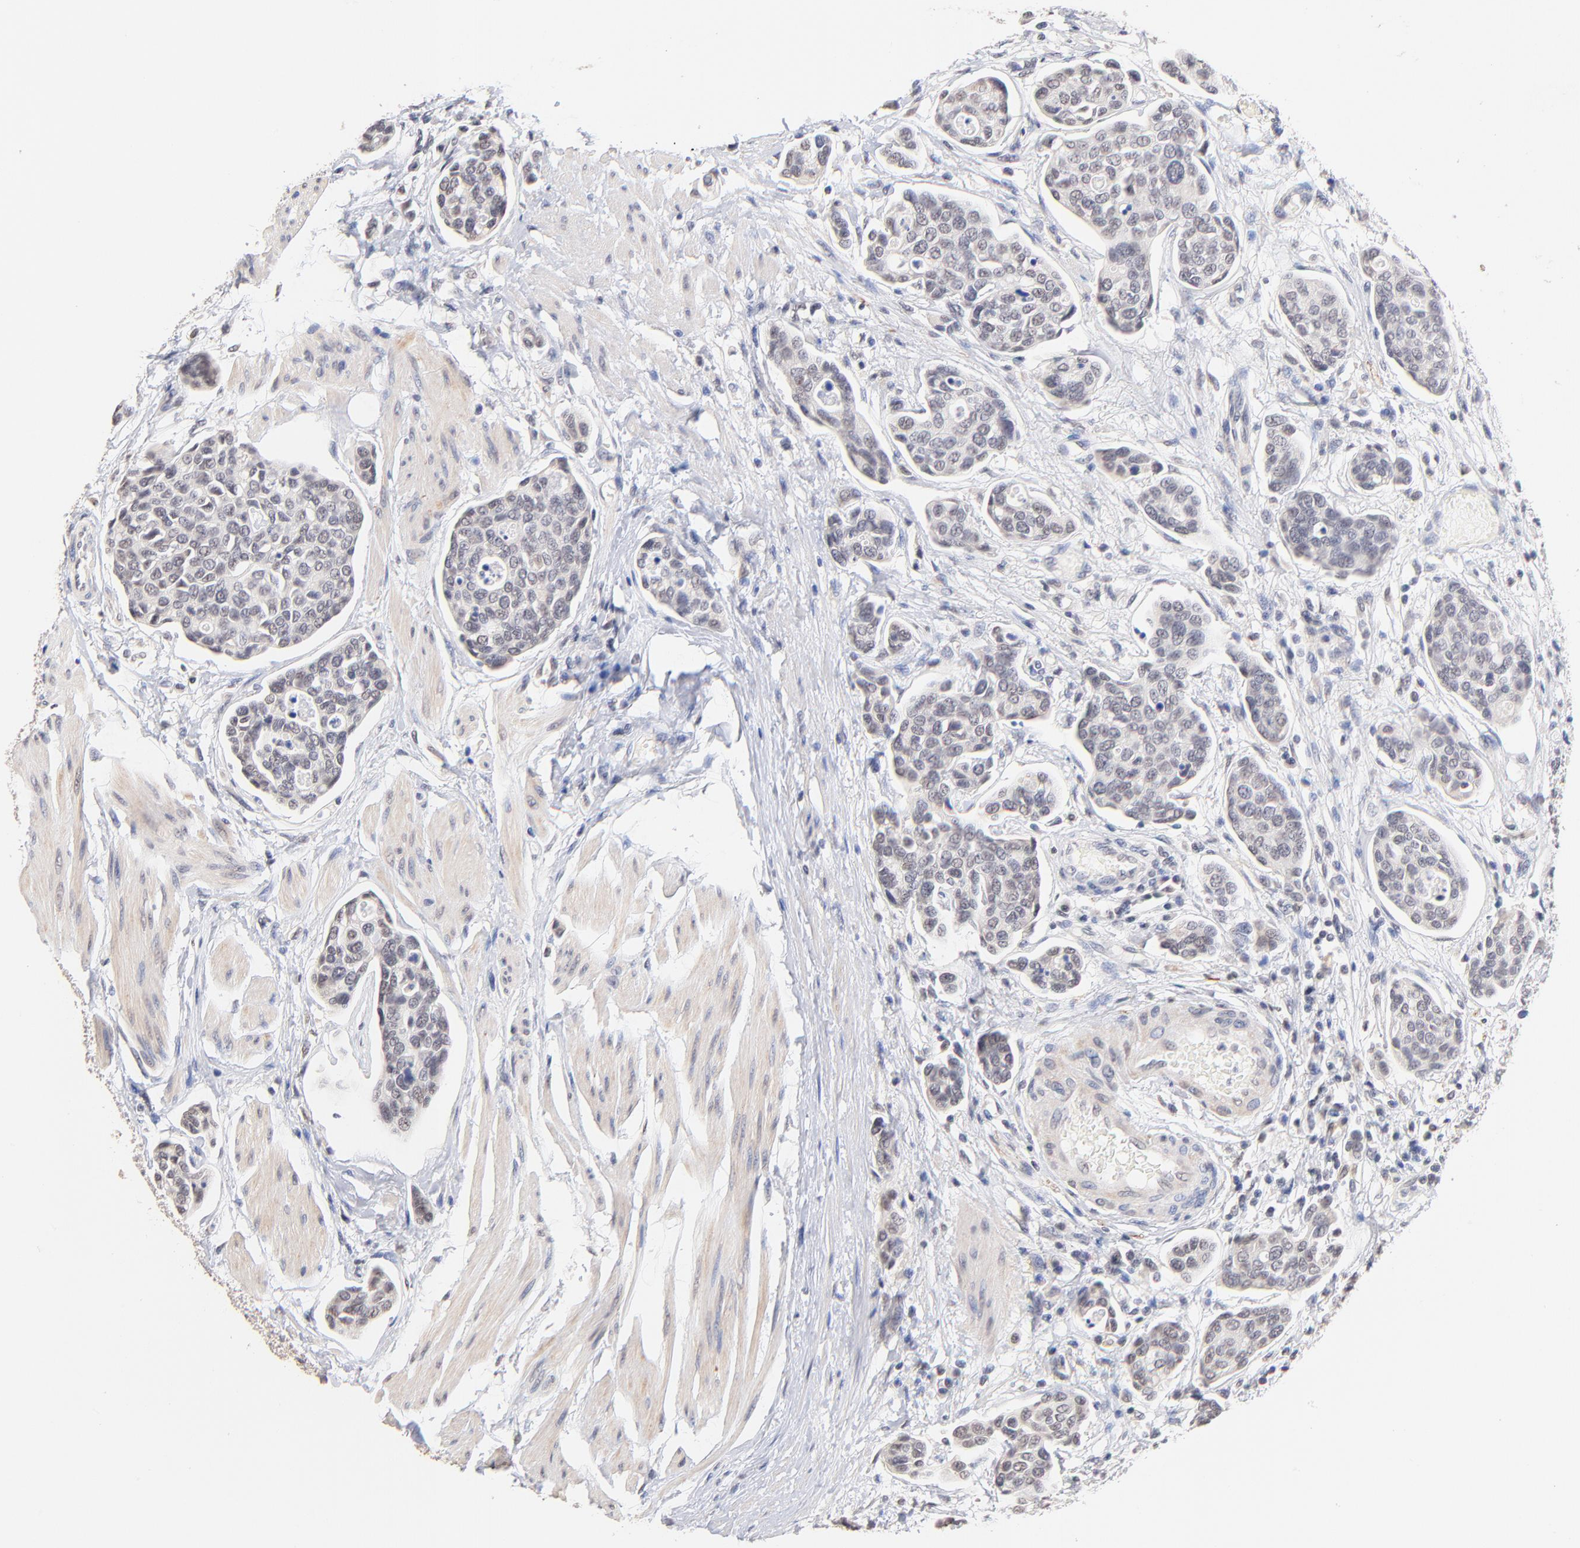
{"staining": {"intensity": "negative", "quantity": "none", "location": "none"}, "tissue": "urothelial cancer", "cell_type": "Tumor cells", "image_type": "cancer", "snomed": [{"axis": "morphology", "description": "Urothelial carcinoma, High grade"}, {"axis": "topography", "description": "Urinary bladder"}], "caption": "Tumor cells show no significant protein staining in urothelial cancer. (DAB (3,3'-diaminobenzidine) IHC with hematoxylin counter stain).", "gene": "RIBC2", "patient": {"sex": "male", "age": 78}}